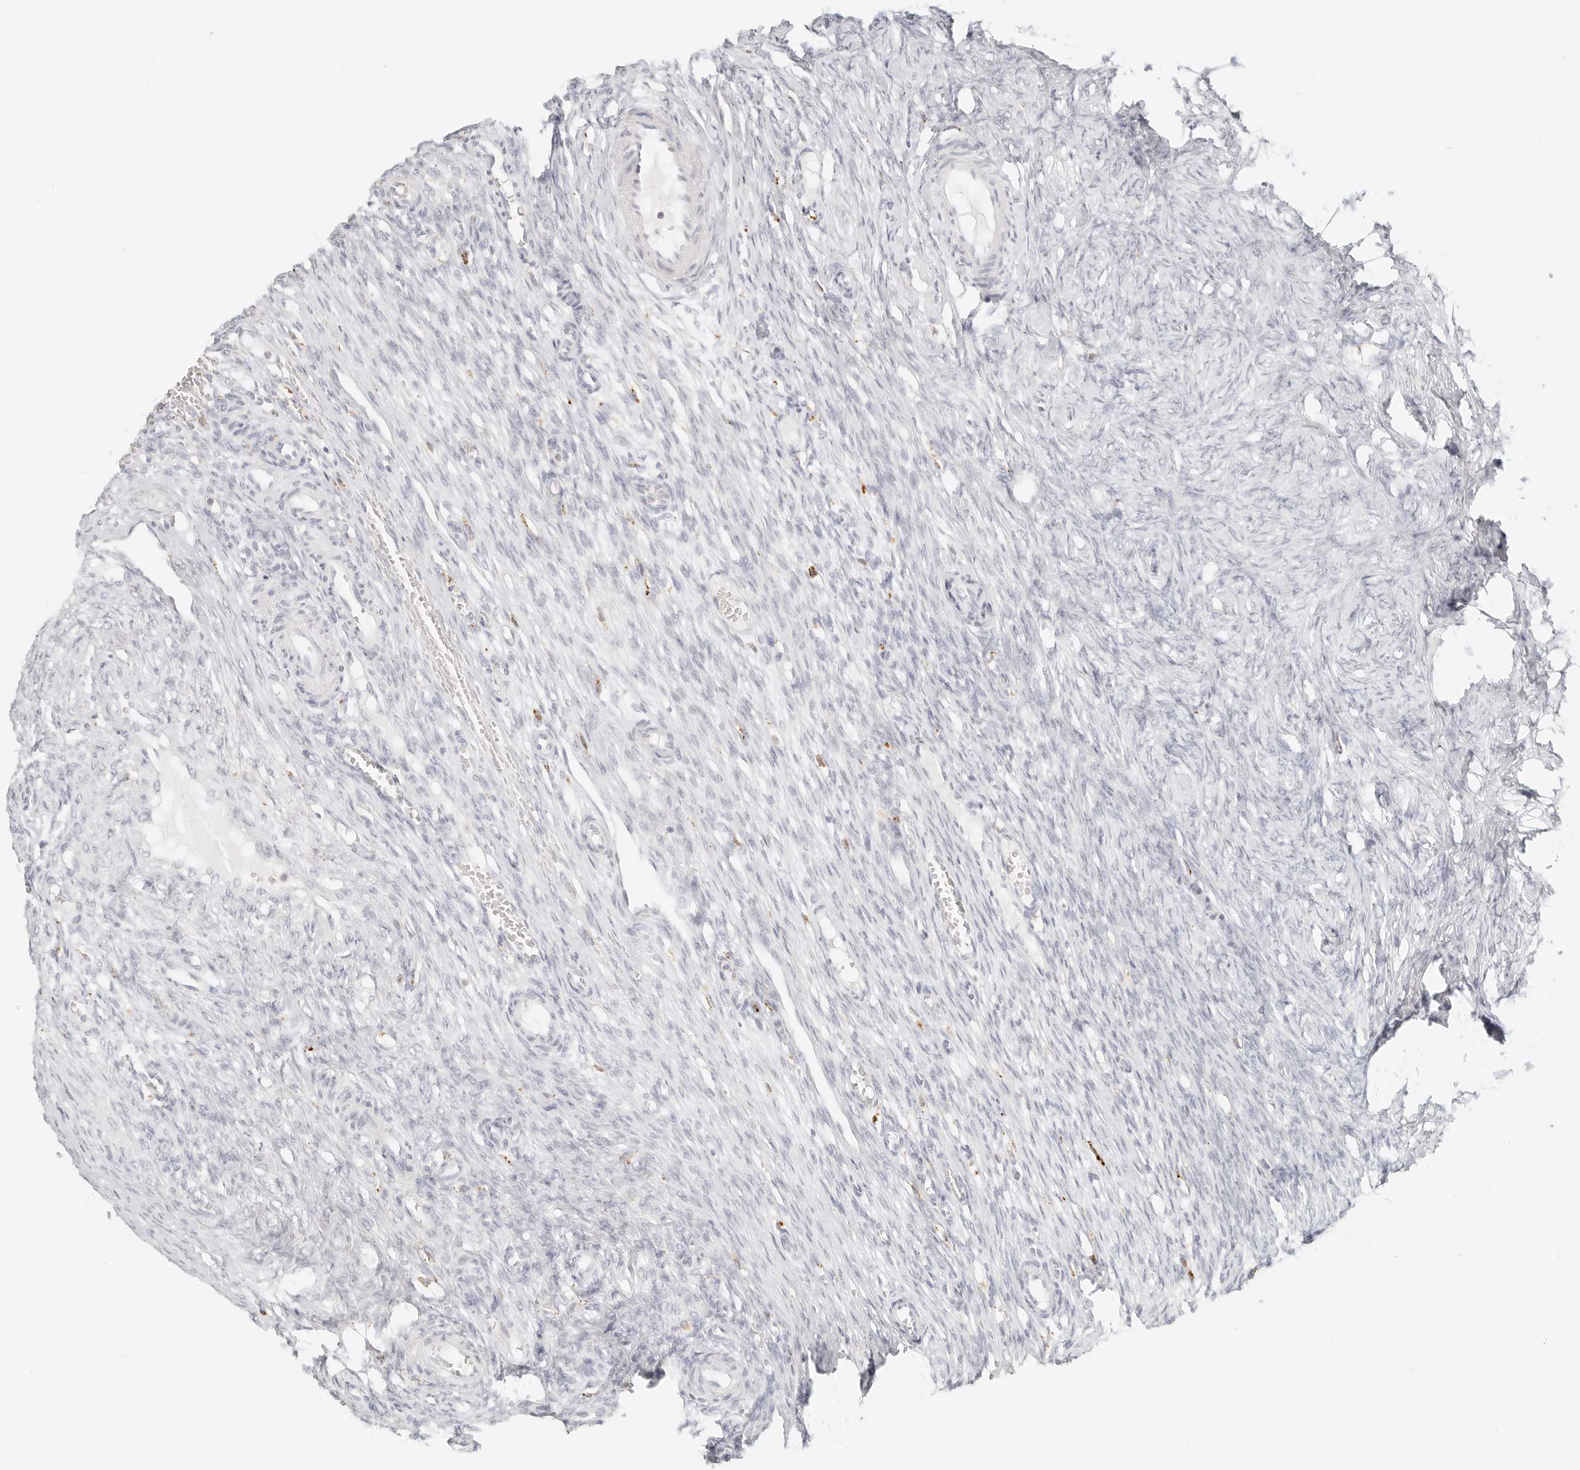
{"staining": {"intensity": "negative", "quantity": "none", "location": "none"}, "tissue": "ovary", "cell_type": "Ovarian stroma cells", "image_type": "normal", "snomed": [{"axis": "morphology", "description": "Adenocarcinoma, NOS"}, {"axis": "topography", "description": "Endometrium"}], "caption": "This is an immunohistochemistry histopathology image of benign human ovary. There is no expression in ovarian stroma cells.", "gene": "RNASET2", "patient": {"sex": "female", "age": 32}}